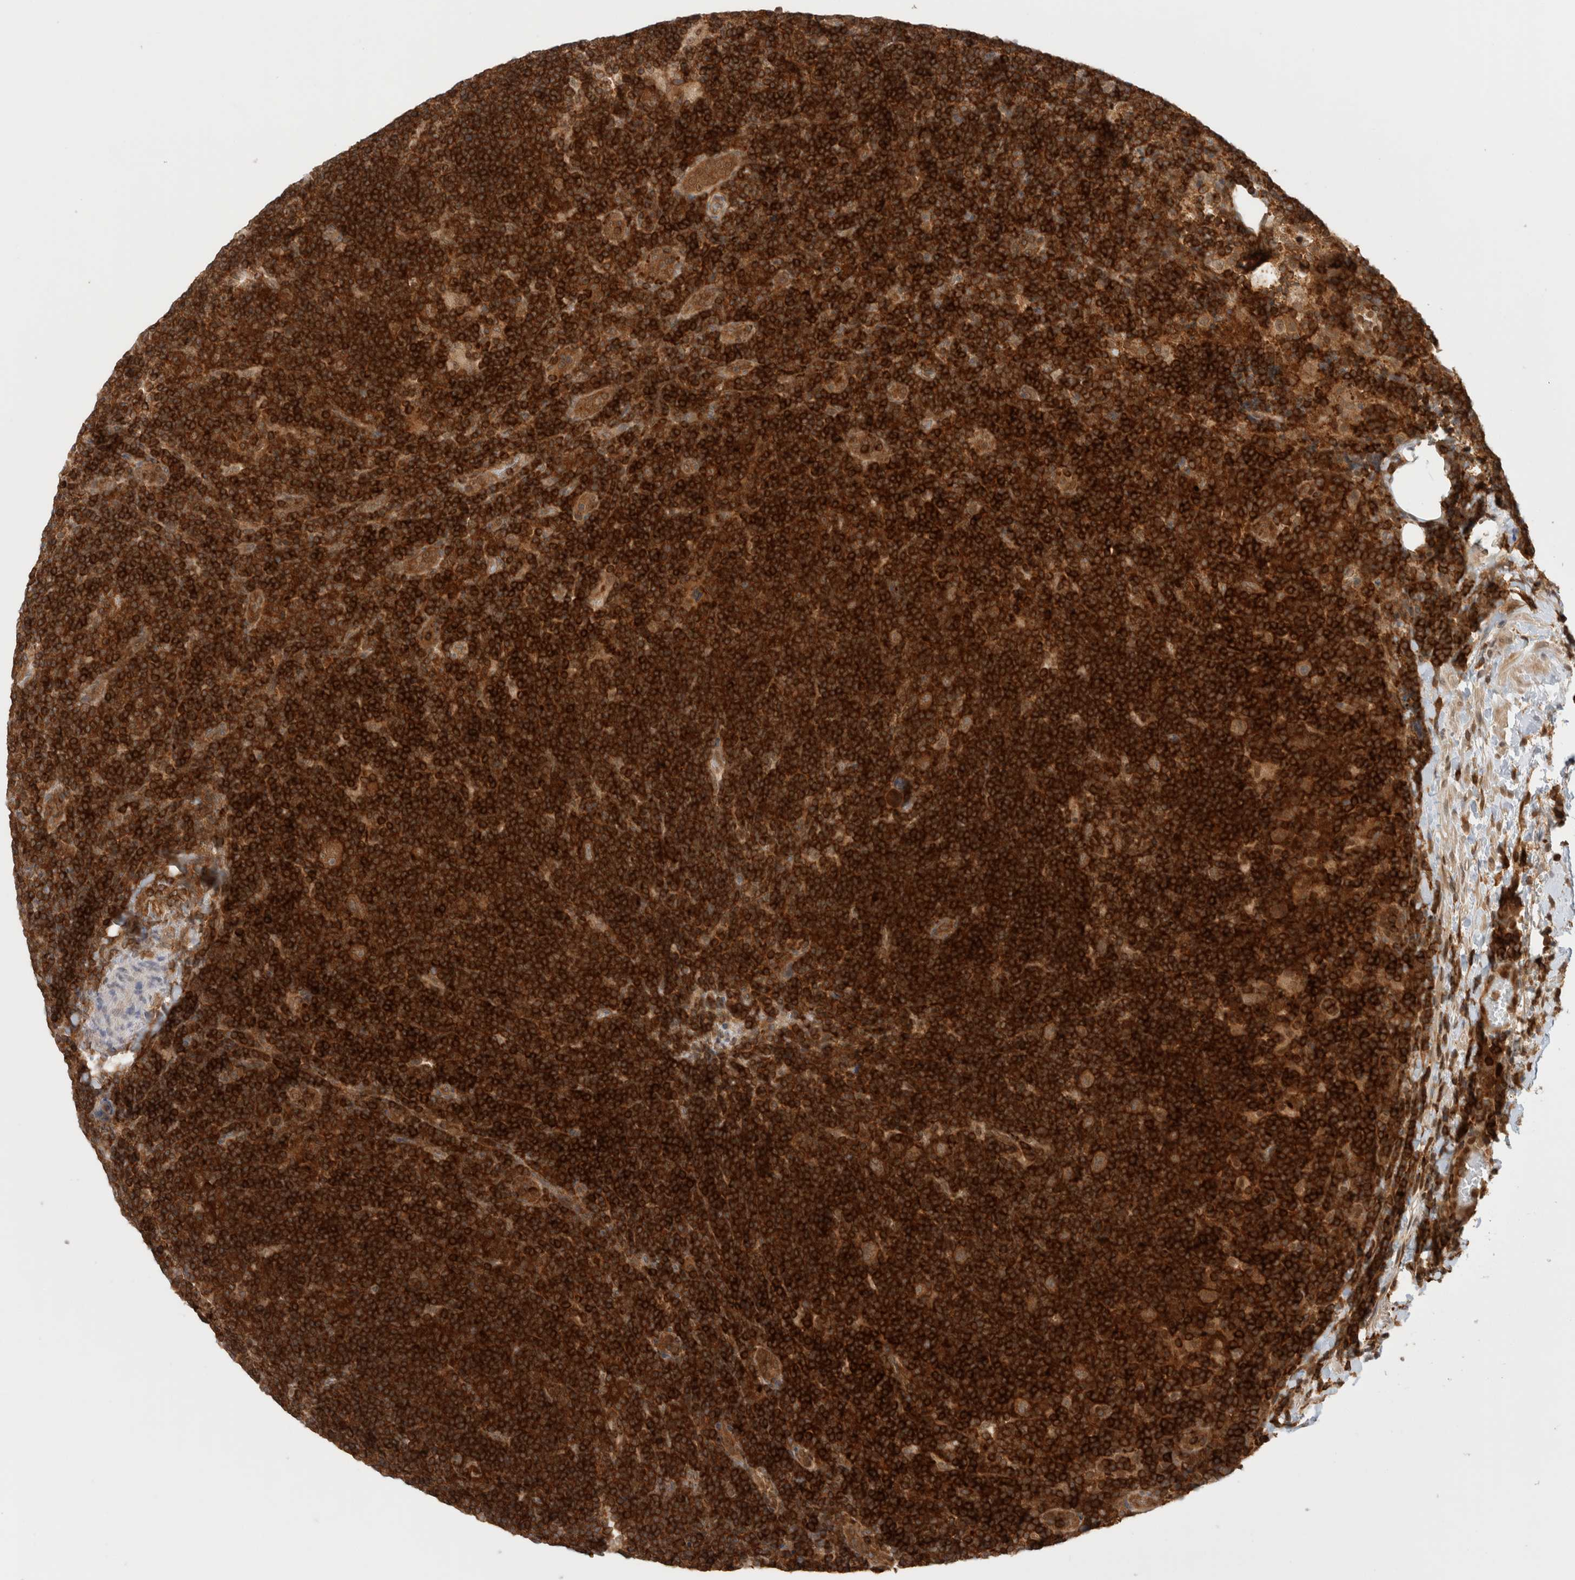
{"staining": {"intensity": "moderate", "quantity": ">75%", "location": "cytoplasmic/membranous"}, "tissue": "lymphoma", "cell_type": "Tumor cells", "image_type": "cancer", "snomed": [{"axis": "morphology", "description": "Hodgkin's disease, NOS"}, {"axis": "topography", "description": "Lymph node"}], "caption": "Immunohistochemical staining of Hodgkin's disease displays medium levels of moderate cytoplasmic/membranous protein expression in approximately >75% of tumor cells.", "gene": "NFKB1", "patient": {"sex": "female", "age": 57}}